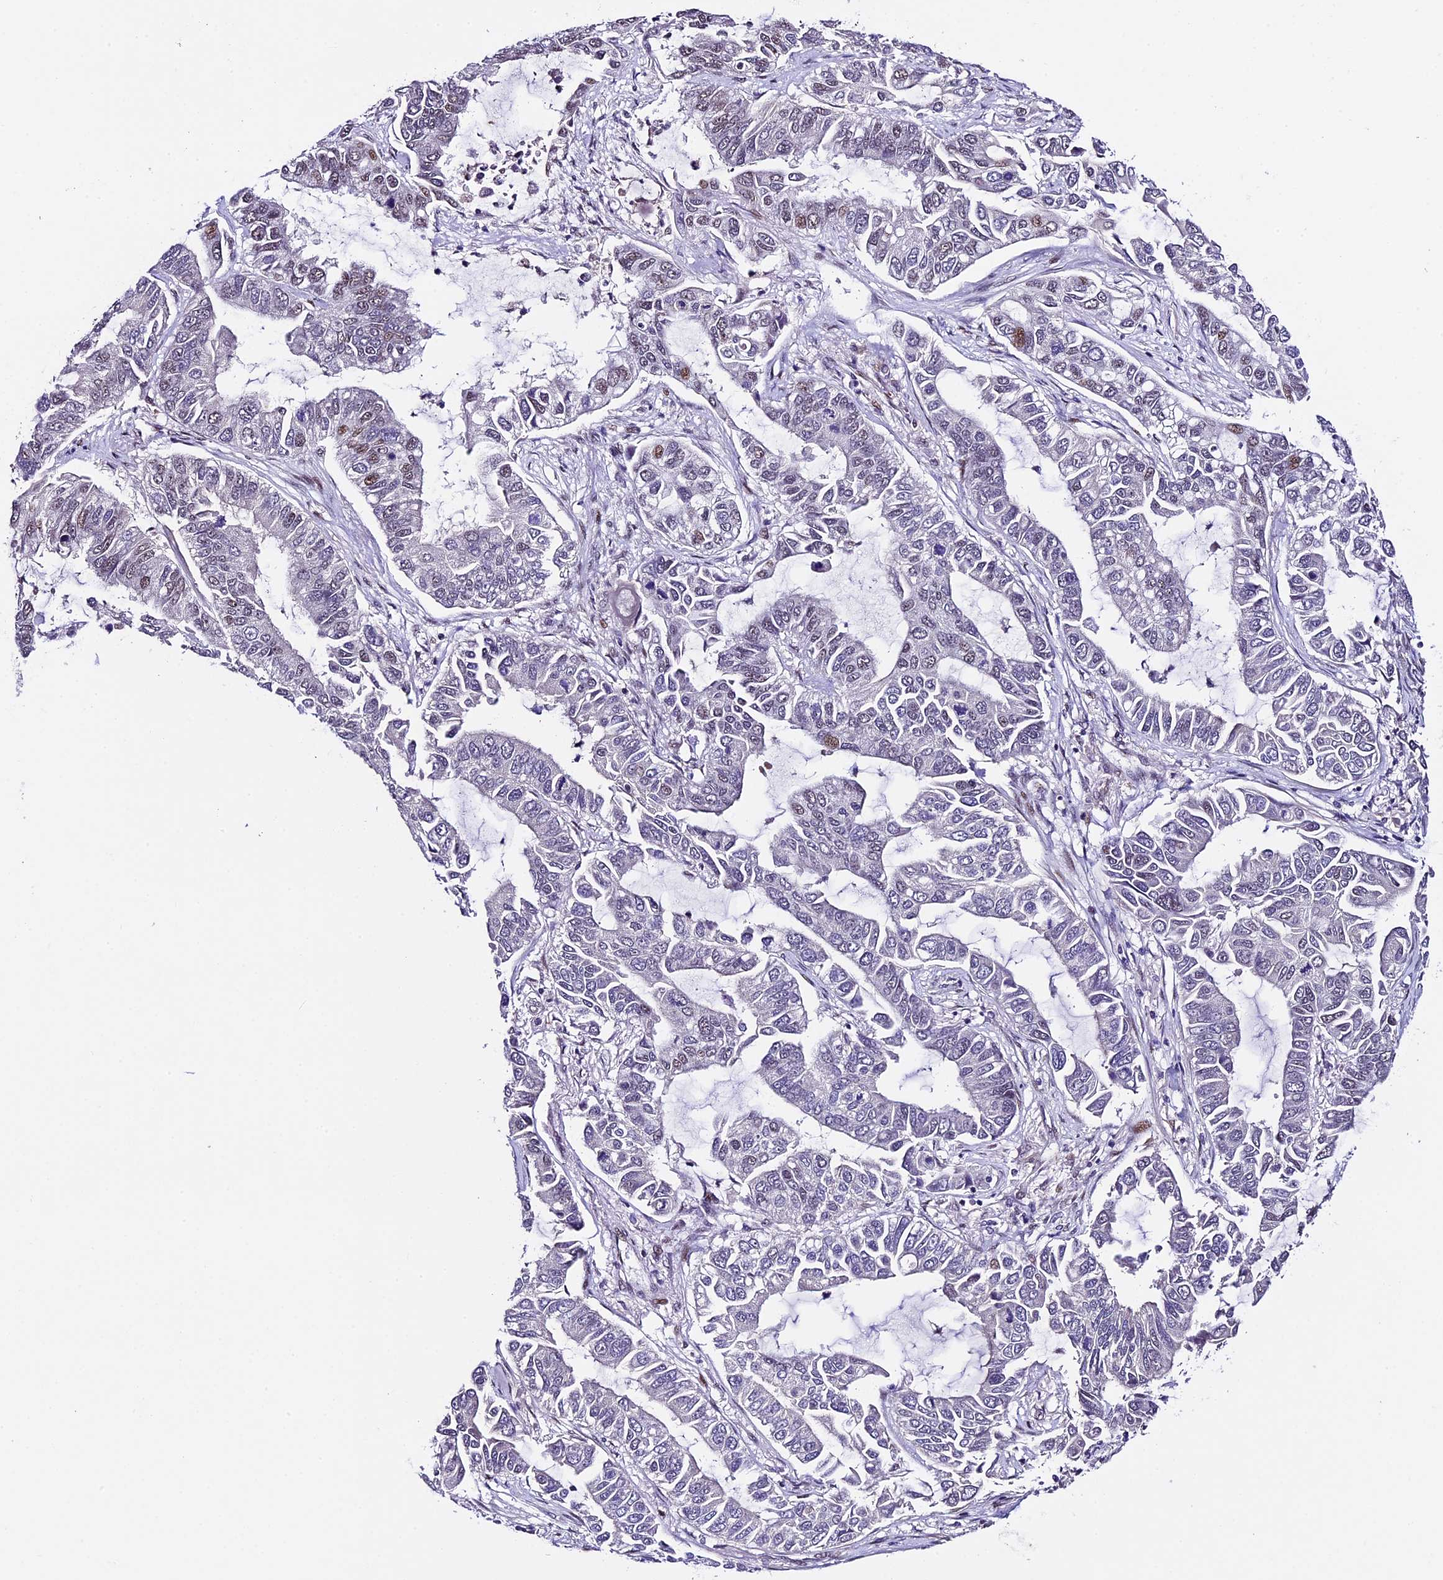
{"staining": {"intensity": "moderate", "quantity": "<25%", "location": "nuclear"}, "tissue": "lung cancer", "cell_type": "Tumor cells", "image_type": "cancer", "snomed": [{"axis": "morphology", "description": "Adenocarcinoma, NOS"}, {"axis": "topography", "description": "Lung"}], "caption": "Tumor cells display low levels of moderate nuclear positivity in about <25% of cells in human lung adenocarcinoma.", "gene": "TCP11L2", "patient": {"sex": "male", "age": 64}}